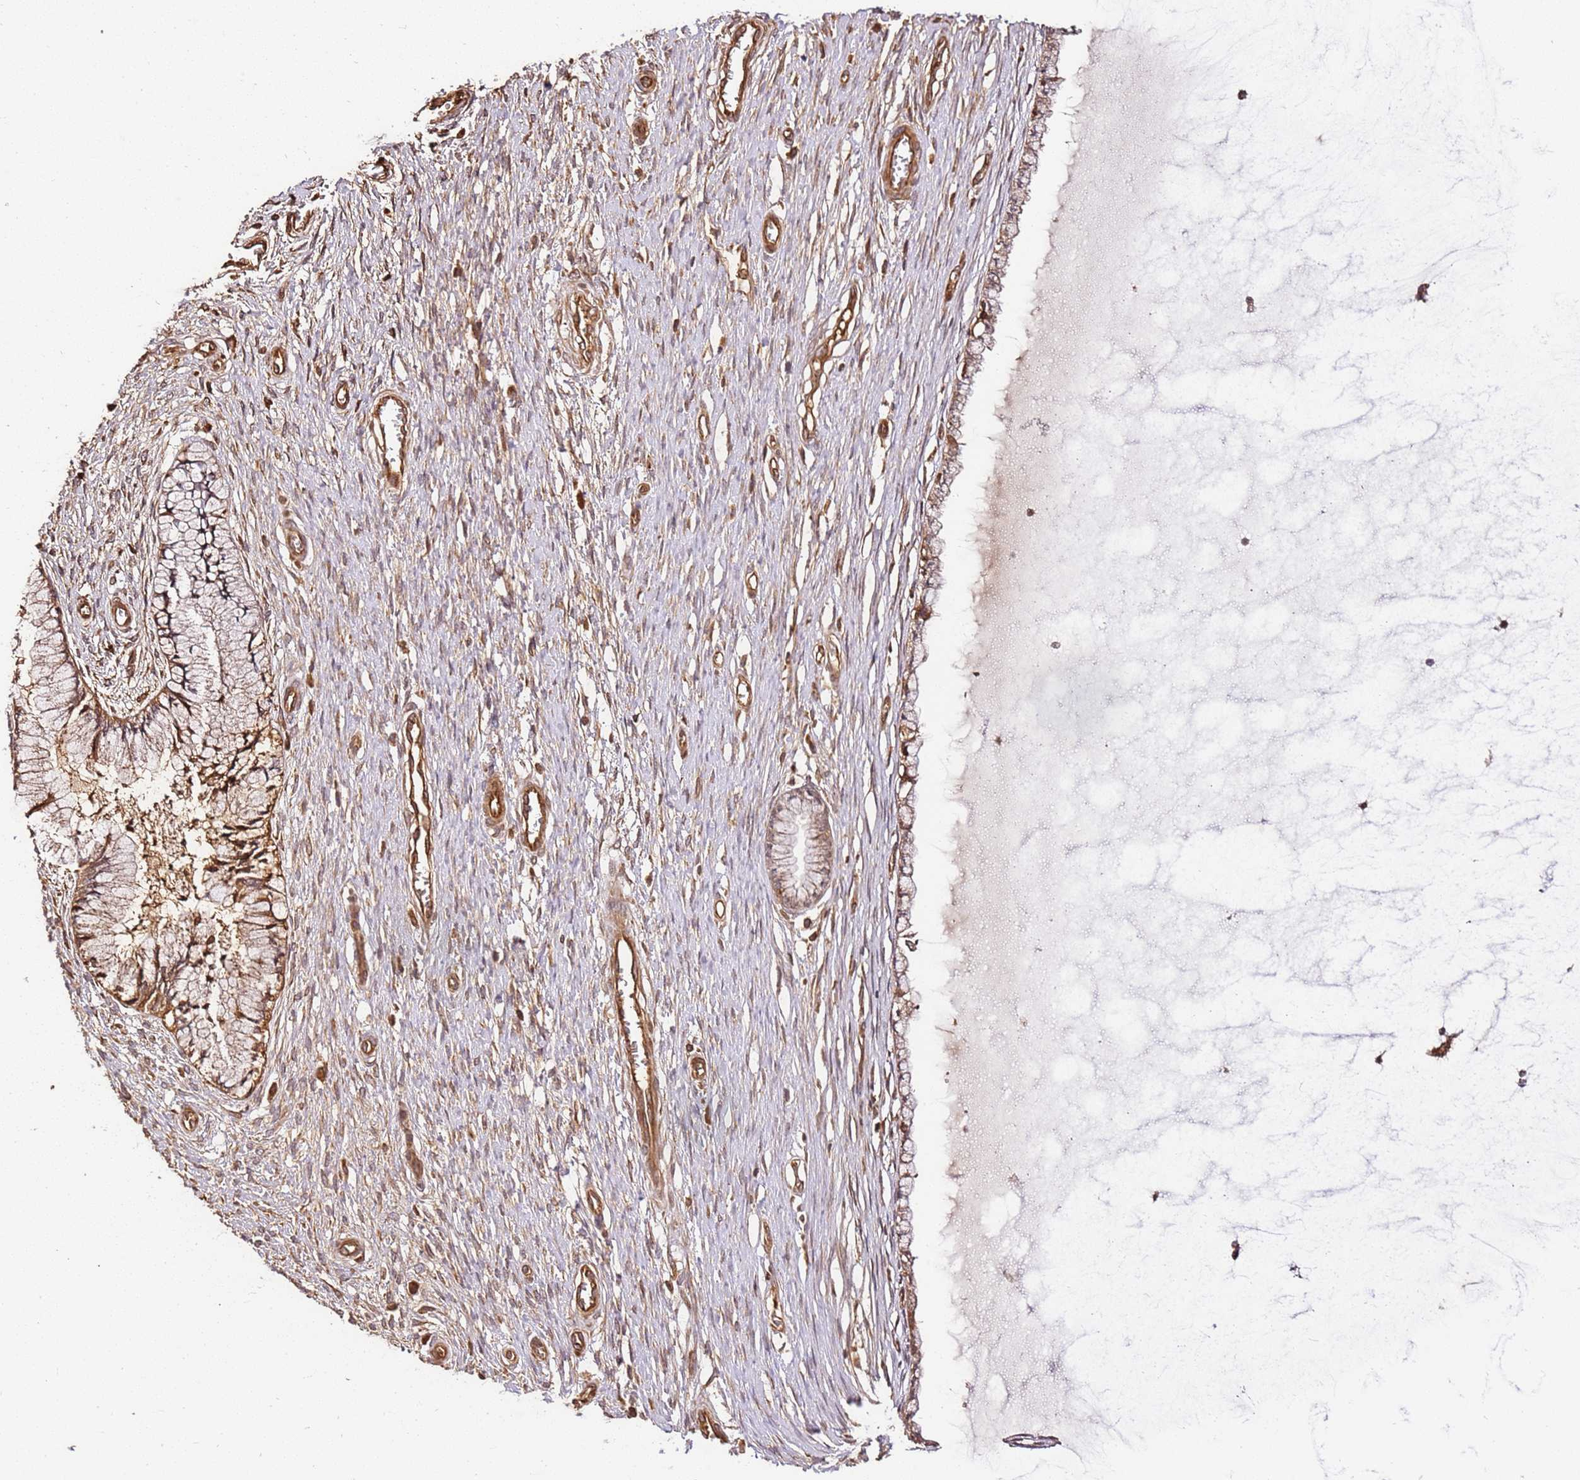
{"staining": {"intensity": "weak", "quantity": "25%-75%", "location": "cytoplasmic/membranous"}, "tissue": "cervix", "cell_type": "Glandular cells", "image_type": "normal", "snomed": [{"axis": "morphology", "description": "Normal tissue, NOS"}, {"axis": "topography", "description": "Cervix"}], "caption": "Weak cytoplasmic/membranous staining for a protein is seen in approximately 25%-75% of glandular cells of normal cervix using IHC.", "gene": "KATNAL2", "patient": {"sex": "female", "age": 55}}